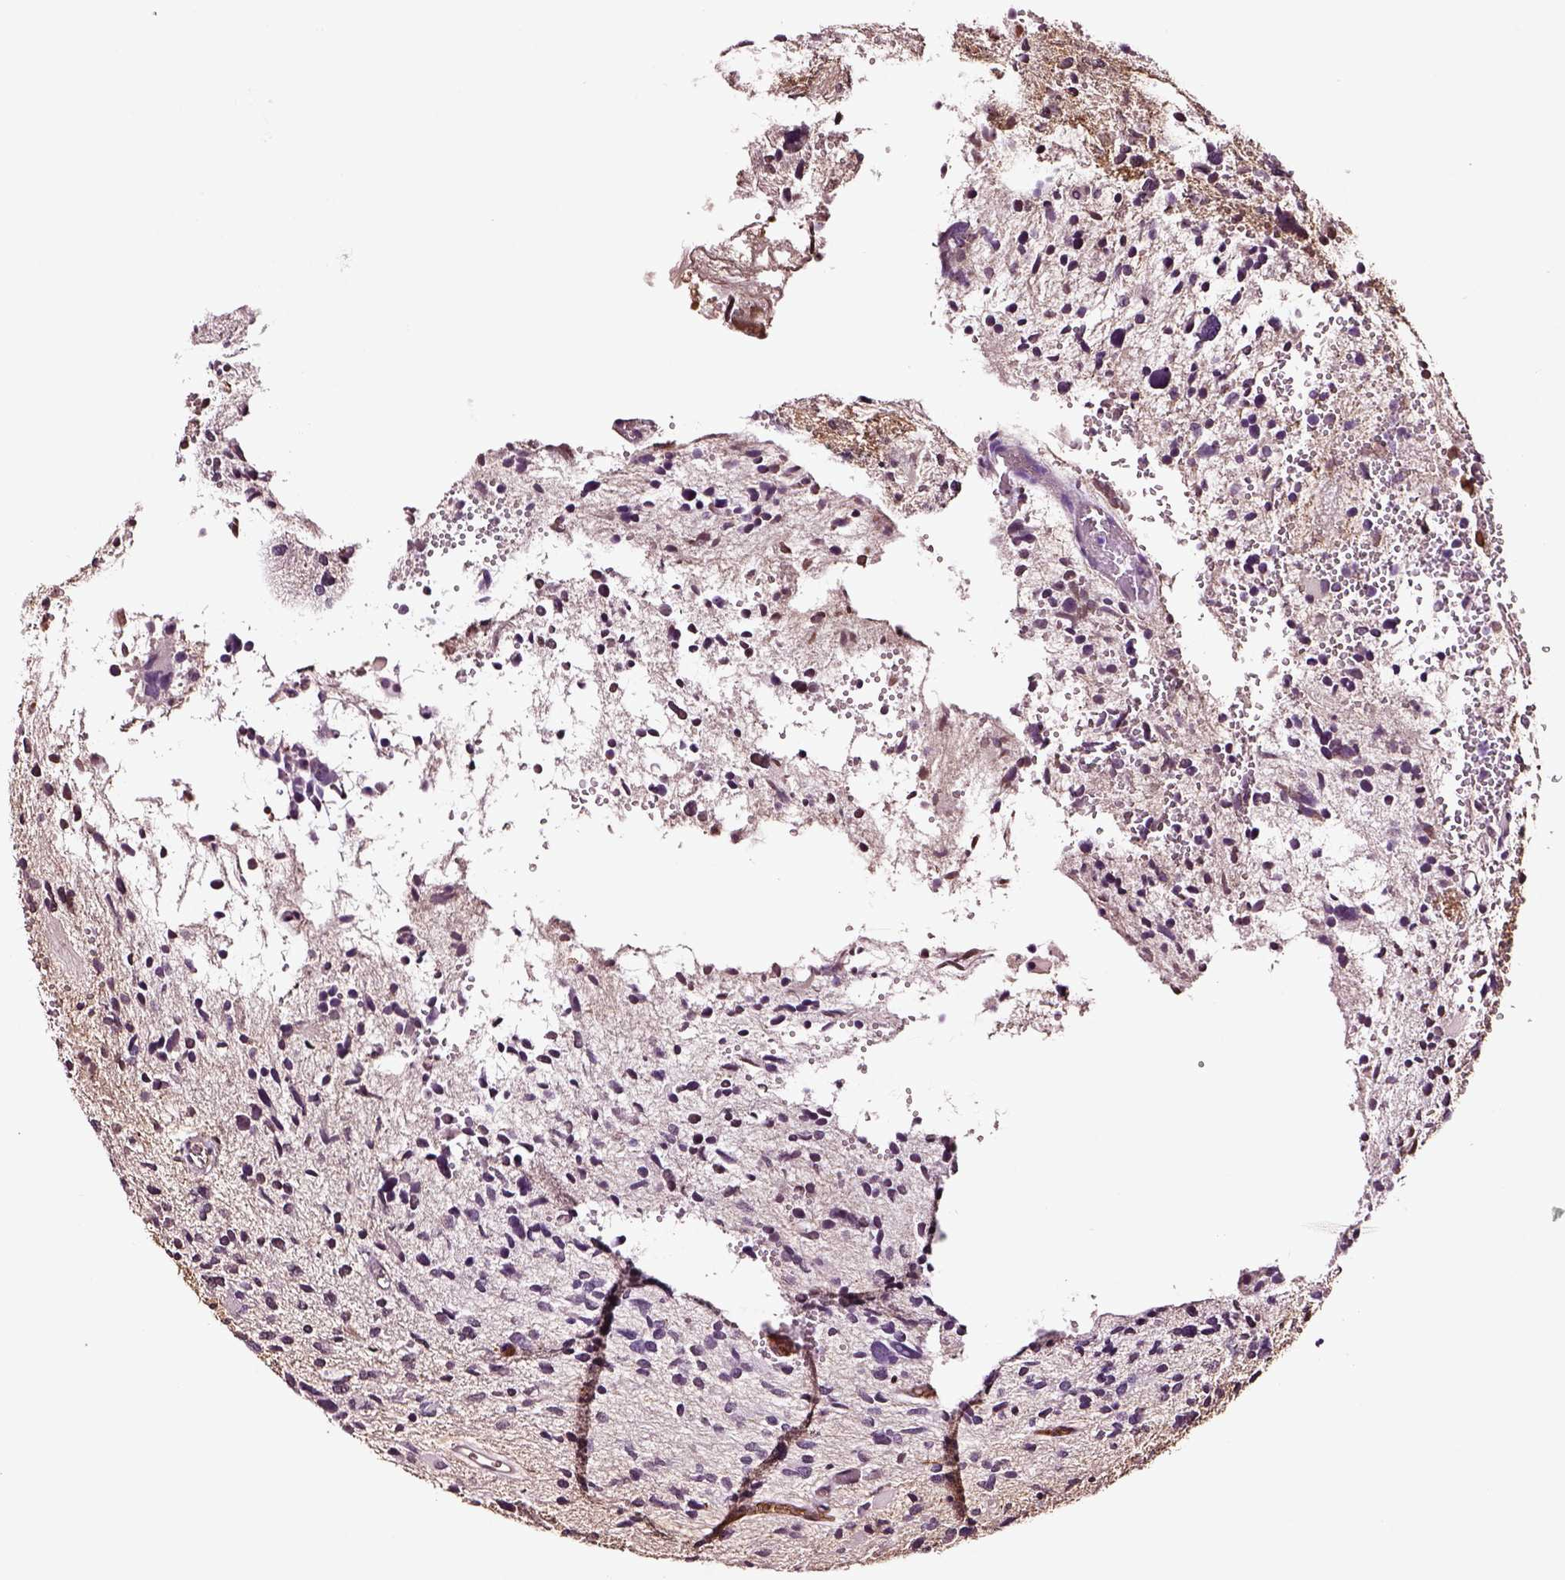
{"staining": {"intensity": "negative", "quantity": "none", "location": "none"}, "tissue": "glioma", "cell_type": "Tumor cells", "image_type": "cancer", "snomed": [{"axis": "morphology", "description": "Glioma, malignant, High grade"}, {"axis": "topography", "description": "Brain"}], "caption": "Micrograph shows no significant protein expression in tumor cells of glioma.", "gene": "TF", "patient": {"sex": "female", "age": 11}}